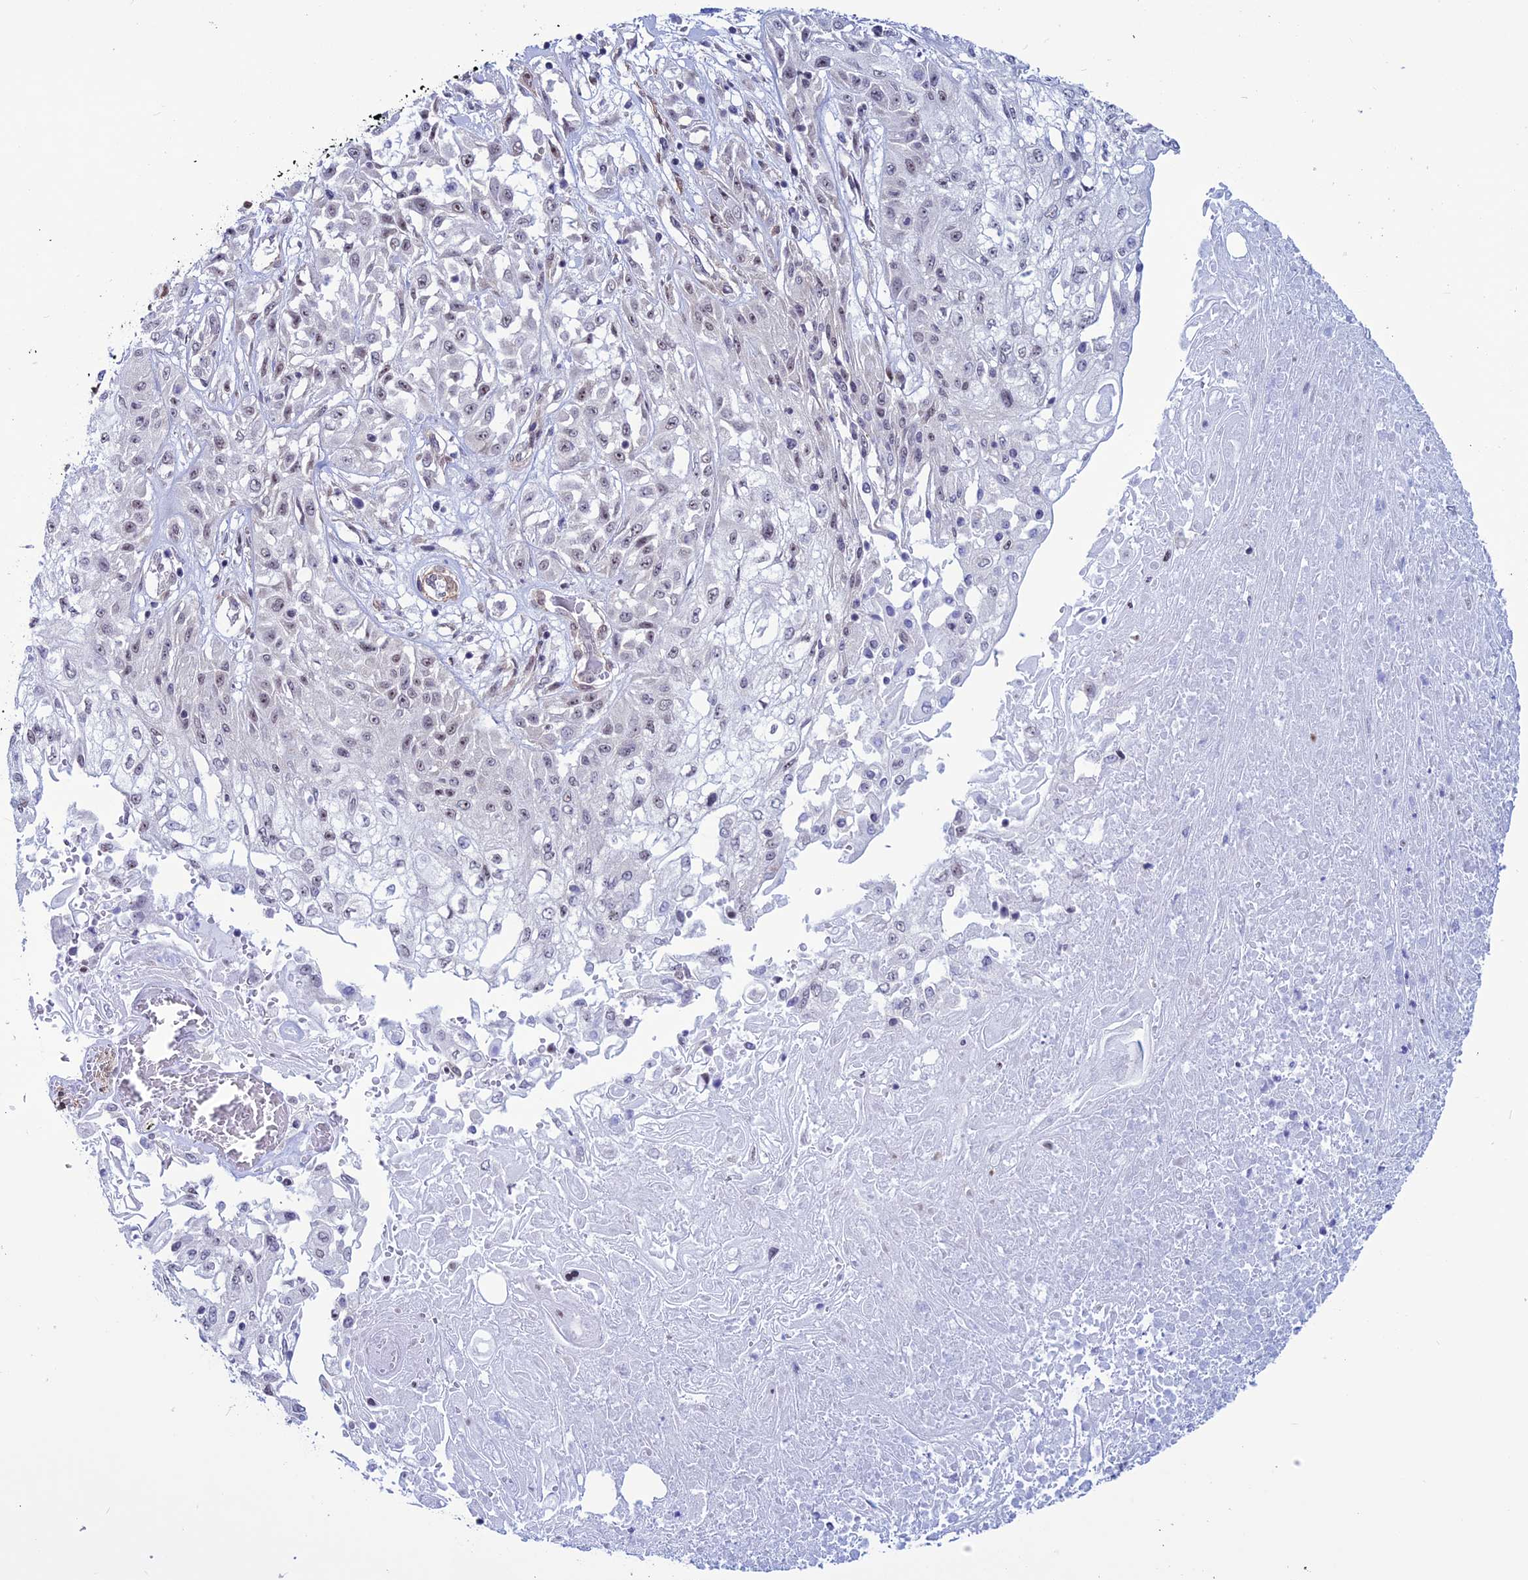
{"staining": {"intensity": "weak", "quantity": "<25%", "location": "nuclear"}, "tissue": "skin cancer", "cell_type": "Tumor cells", "image_type": "cancer", "snomed": [{"axis": "morphology", "description": "Squamous cell carcinoma, NOS"}, {"axis": "morphology", "description": "Squamous cell carcinoma, metastatic, NOS"}, {"axis": "topography", "description": "Skin"}, {"axis": "topography", "description": "Lymph node"}], "caption": "DAB (3,3'-diaminobenzidine) immunohistochemical staining of human metastatic squamous cell carcinoma (skin) reveals no significant expression in tumor cells.", "gene": "U2AF1", "patient": {"sex": "male", "age": 75}}